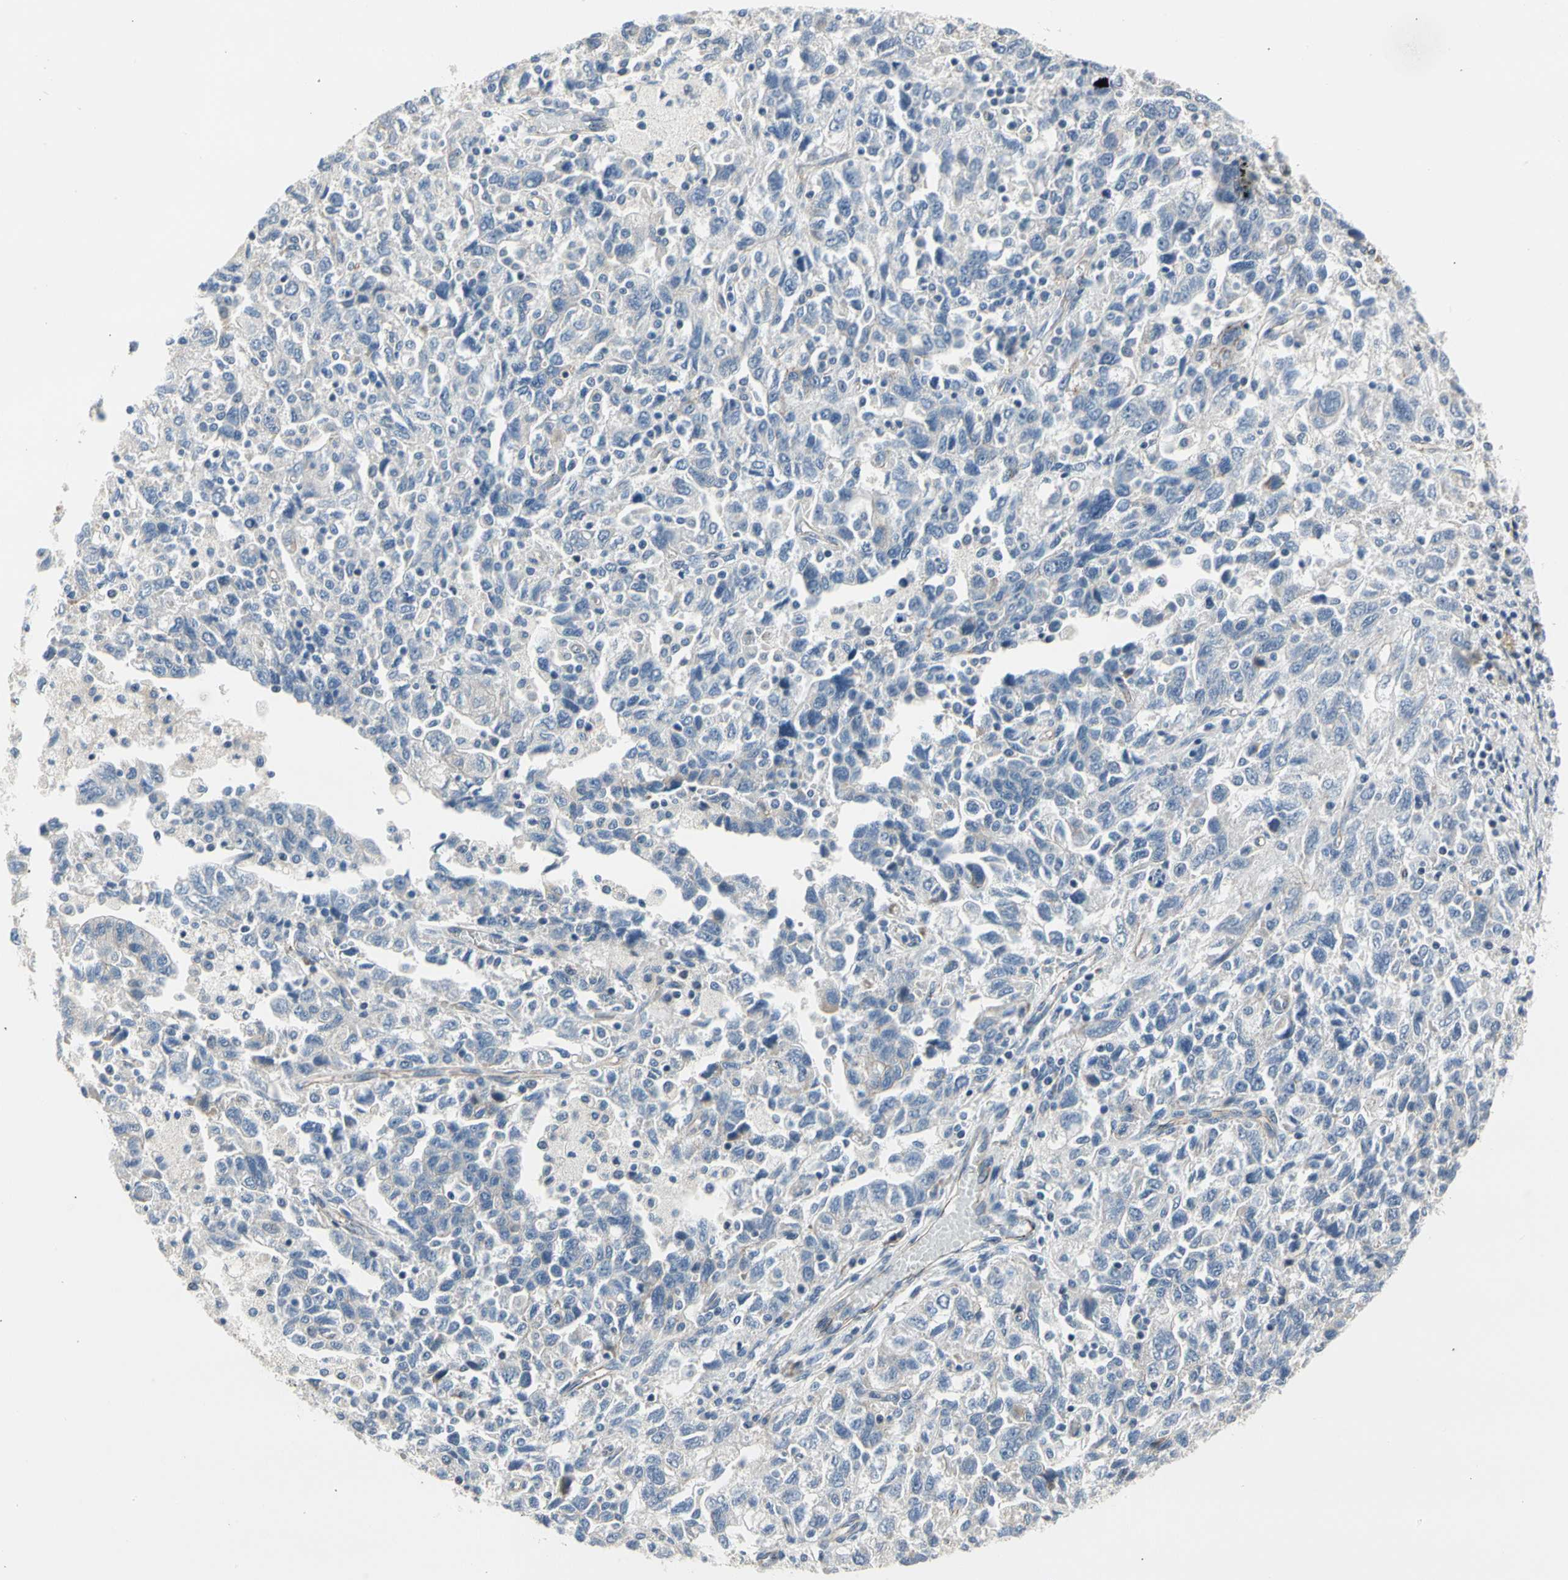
{"staining": {"intensity": "negative", "quantity": "none", "location": "none"}, "tissue": "ovarian cancer", "cell_type": "Tumor cells", "image_type": "cancer", "snomed": [{"axis": "morphology", "description": "Carcinoma, NOS"}, {"axis": "morphology", "description": "Cystadenocarcinoma, serous, NOS"}, {"axis": "topography", "description": "Ovary"}], "caption": "This is a image of IHC staining of ovarian cancer, which shows no staining in tumor cells. The staining was performed using DAB (3,3'-diaminobenzidine) to visualize the protein expression in brown, while the nuclei were stained in blue with hematoxylin (Magnification: 20x).", "gene": "LGR6", "patient": {"sex": "female", "age": 69}}